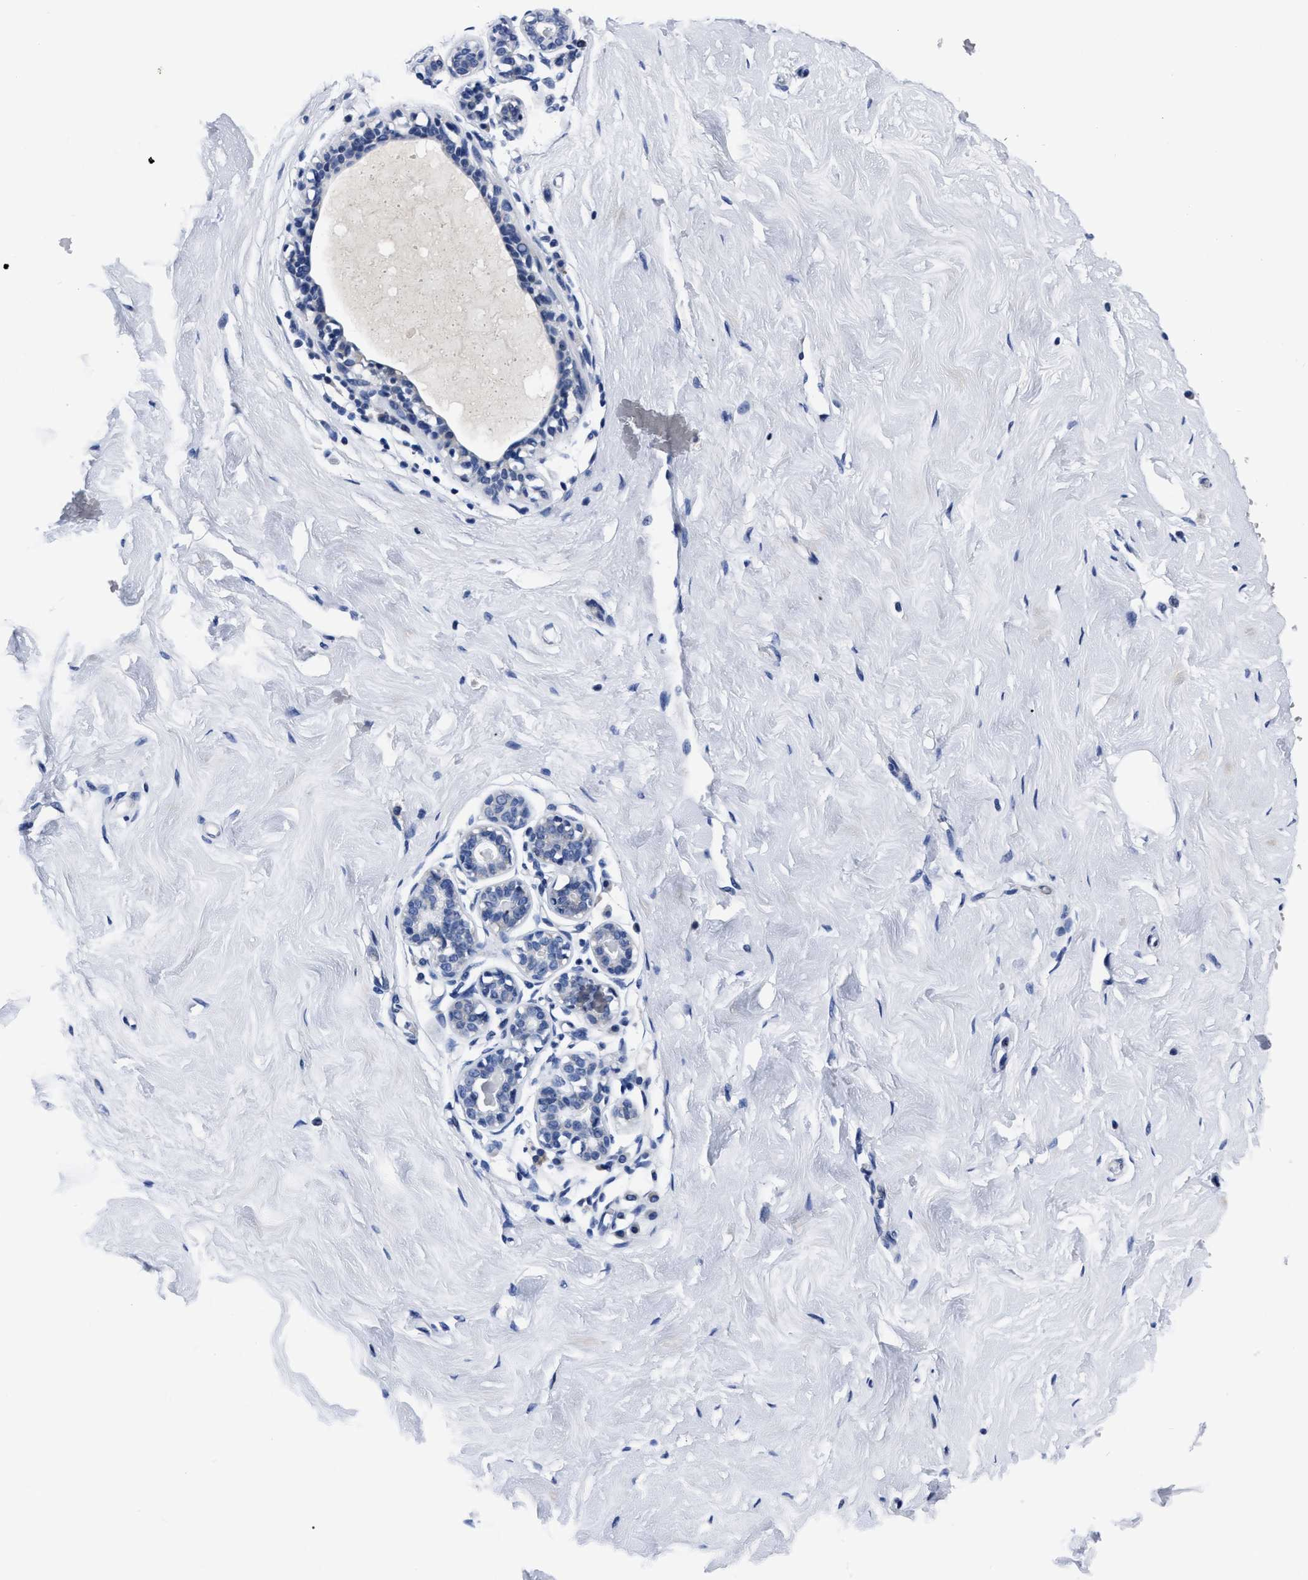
{"staining": {"intensity": "negative", "quantity": "none", "location": "none"}, "tissue": "breast", "cell_type": "Adipocytes", "image_type": "normal", "snomed": [{"axis": "morphology", "description": "Normal tissue, NOS"}, {"axis": "topography", "description": "Breast"}], "caption": "An IHC histopathology image of normal breast is shown. There is no staining in adipocytes of breast.", "gene": "MOV10L1", "patient": {"sex": "female", "age": 23}}